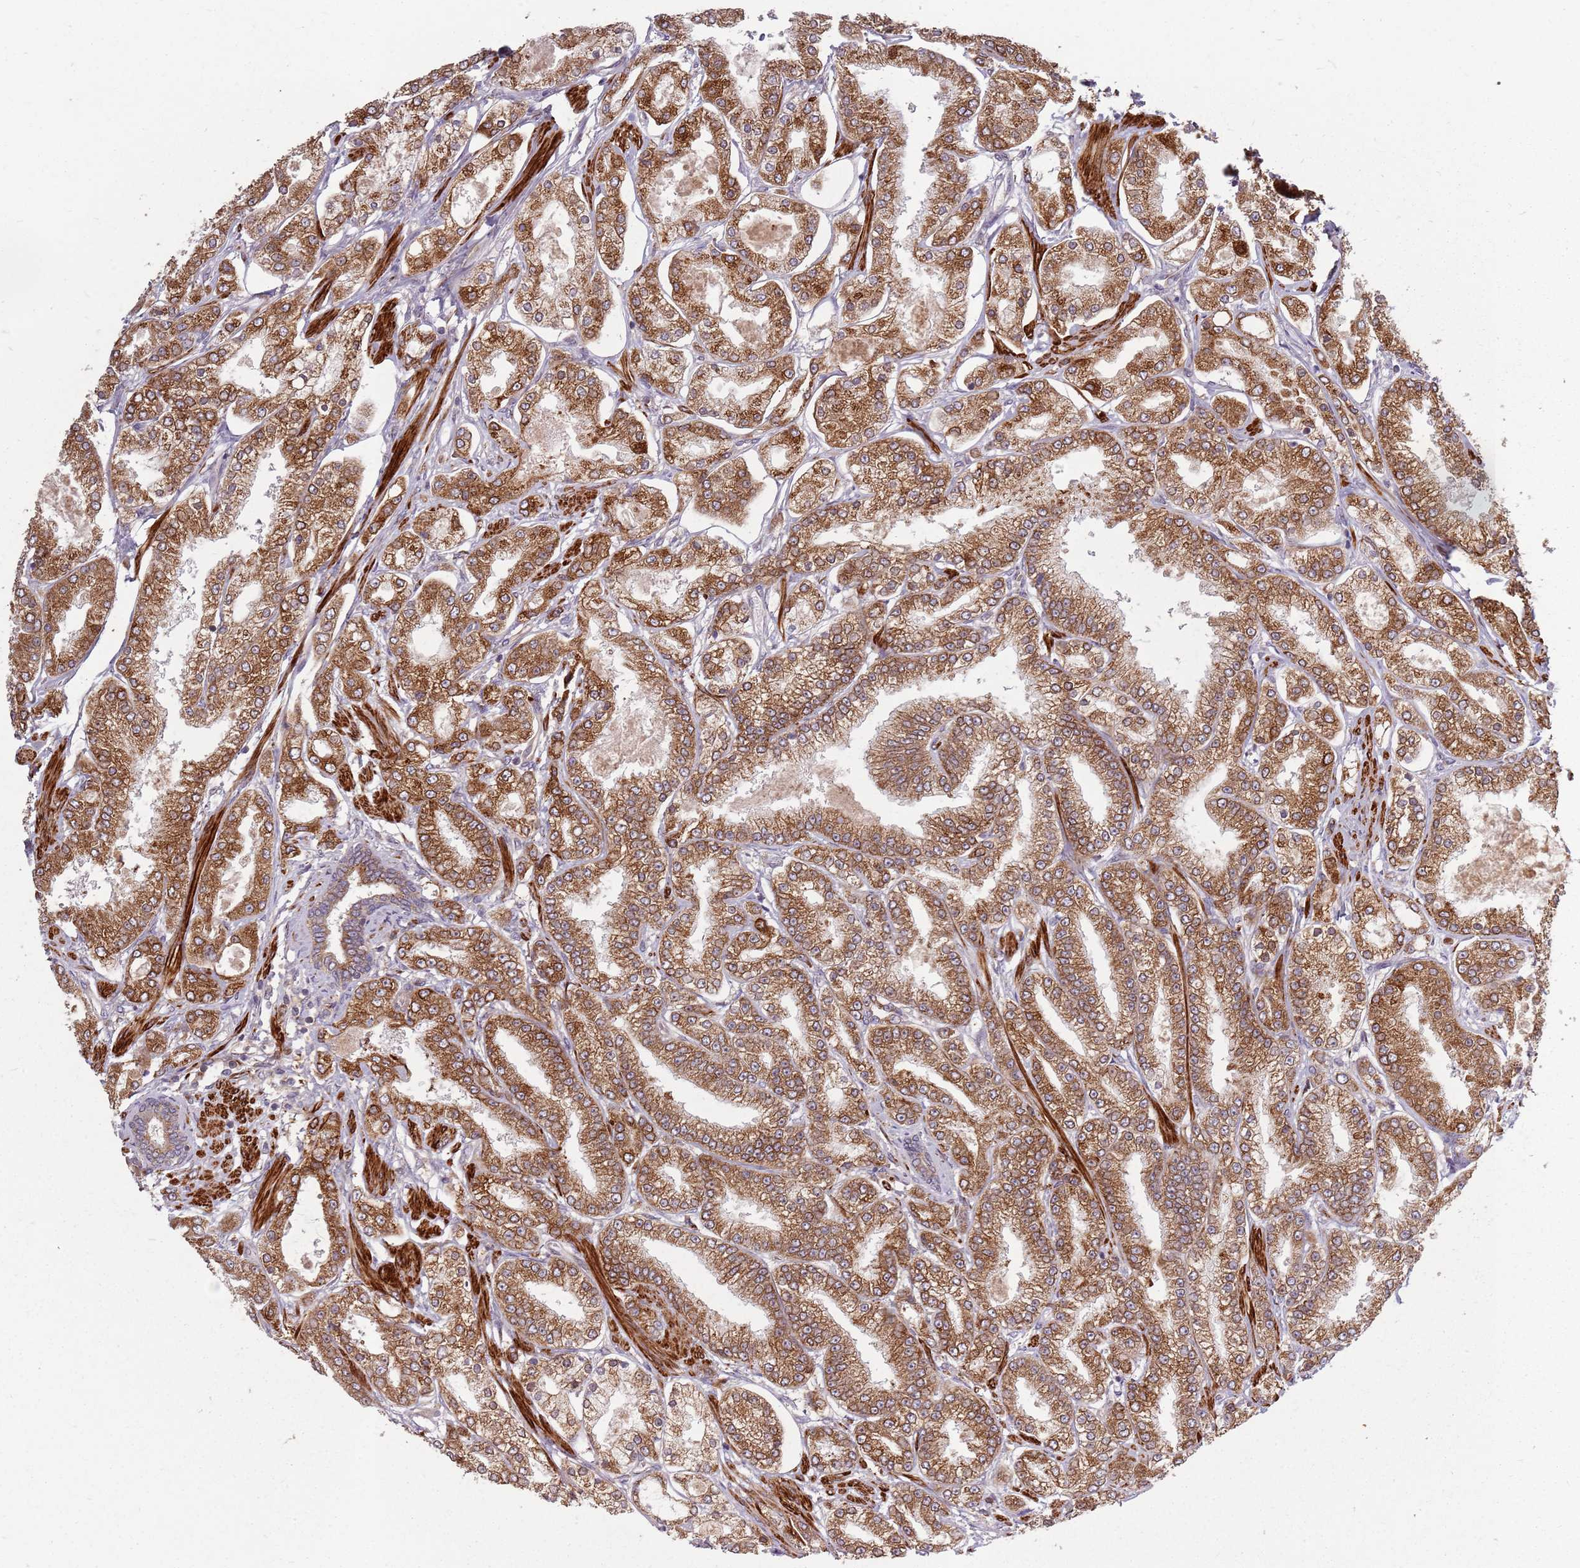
{"staining": {"intensity": "moderate", "quantity": ">75%", "location": "cytoplasmic/membranous"}, "tissue": "prostate cancer", "cell_type": "Tumor cells", "image_type": "cancer", "snomed": [{"axis": "morphology", "description": "Adenocarcinoma, High grade"}, {"axis": "topography", "description": "Prostate"}], "caption": "Human prostate adenocarcinoma (high-grade) stained for a protein (brown) exhibits moderate cytoplasmic/membranous positive positivity in about >75% of tumor cells.", "gene": "PLD6", "patient": {"sex": "male", "age": 69}}